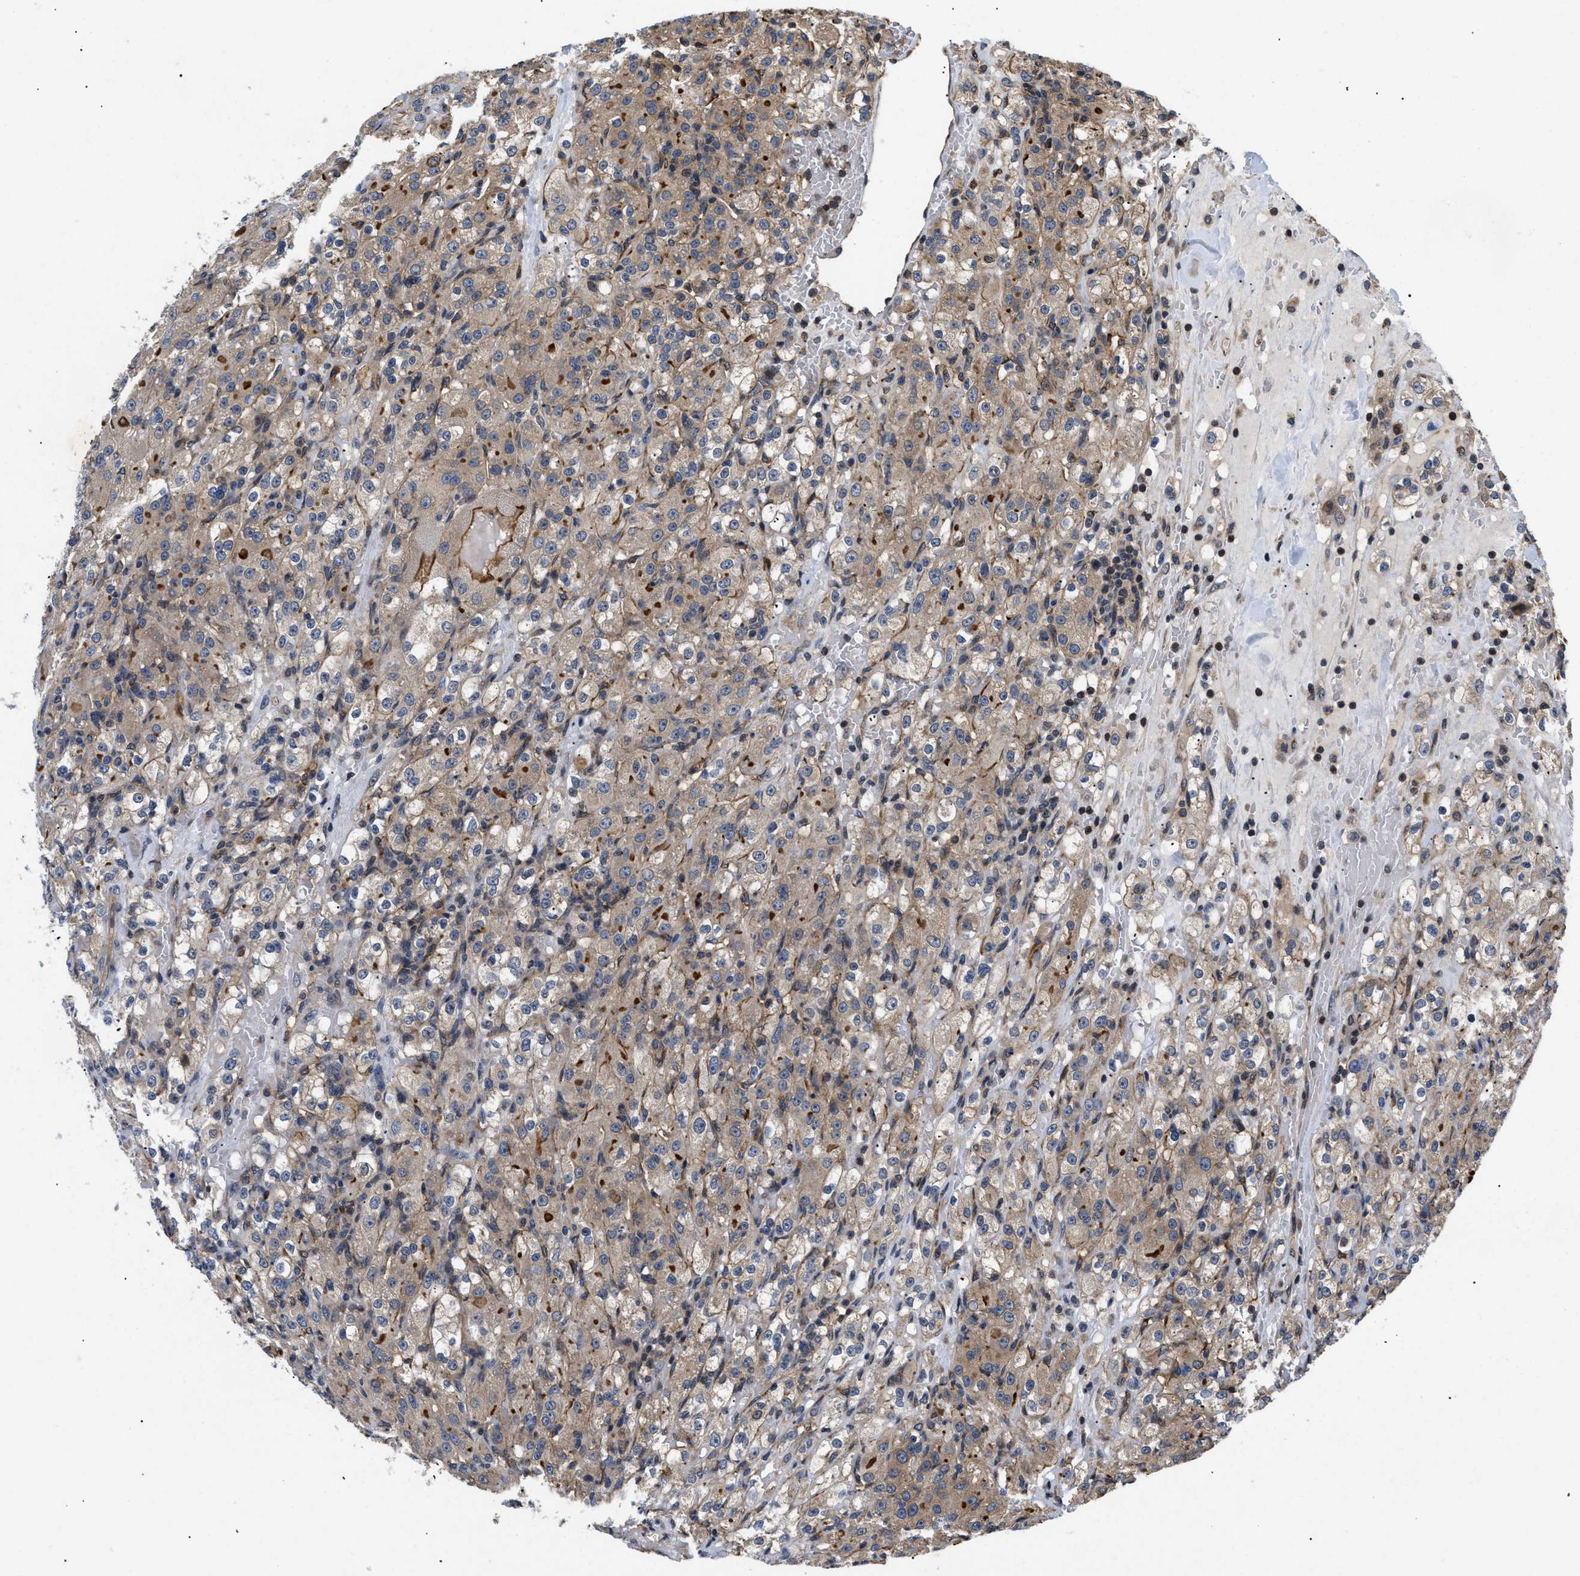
{"staining": {"intensity": "moderate", "quantity": ">75%", "location": "cytoplasmic/membranous"}, "tissue": "renal cancer", "cell_type": "Tumor cells", "image_type": "cancer", "snomed": [{"axis": "morphology", "description": "Normal tissue, NOS"}, {"axis": "morphology", "description": "Adenocarcinoma, NOS"}, {"axis": "topography", "description": "Kidney"}], "caption": "Renal cancer stained for a protein (brown) exhibits moderate cytoplasmic/membranous positive expression in about >75% of tumor cells.", "gene": "HMGCR", "patient": {"sex": "male", "age": 61}}